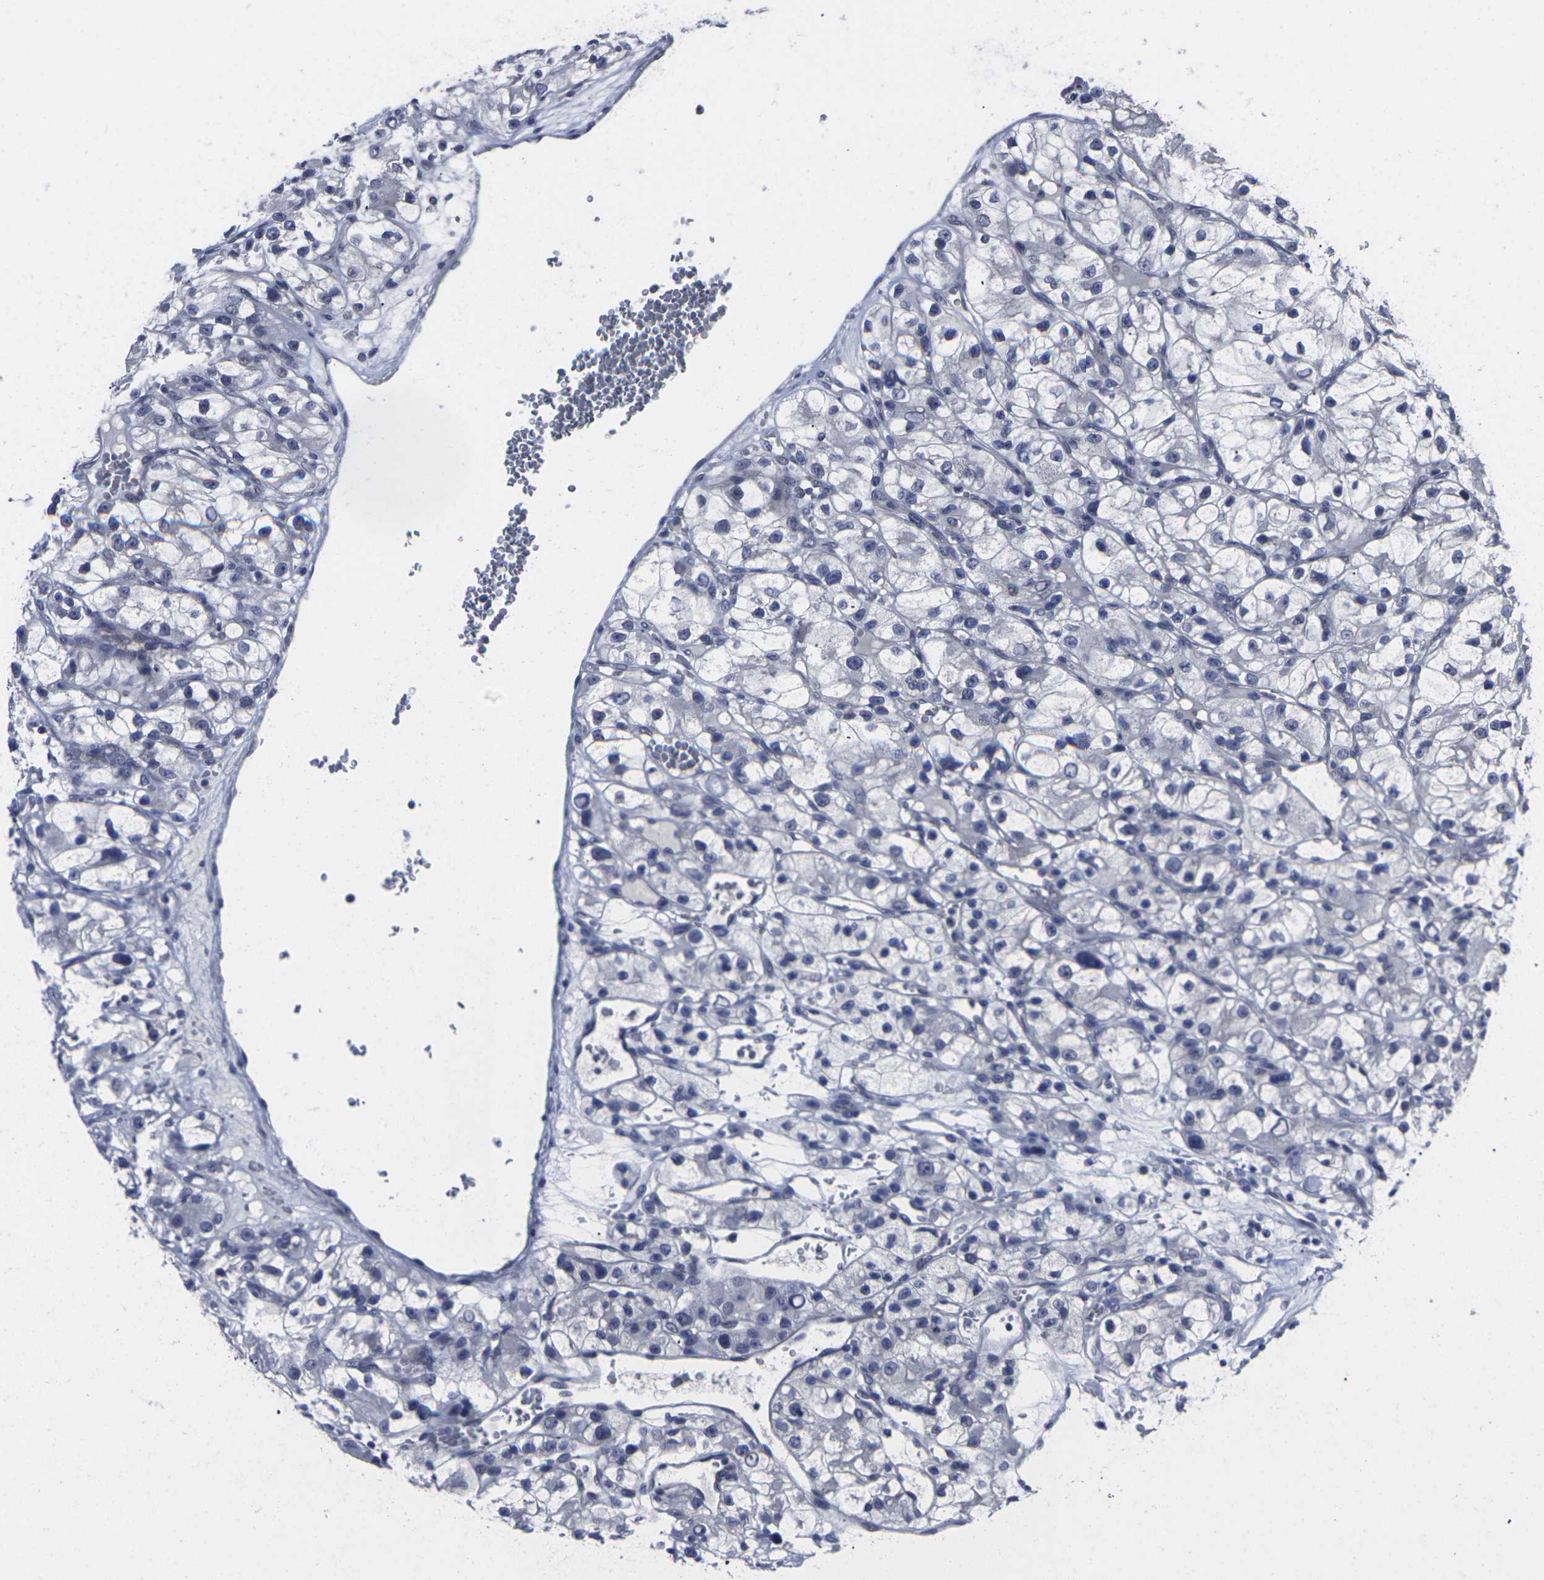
{"staining": {"intensity": "negative", "quantity": "none", "location": "none"}, "tissue": "renal cancer", "cell_type": "Tumor cells", "image_type": "cancer", "snomed": [{"axis": "morphology", "description": "Adenocarcinoma, NOS"}, {"axis": "topography", "description": "Kidney"}], "caption": "Immunohistochemistry histopathology image of neoplastic tissue: adenocarcinoma (renal) stained with DAB (3,3'-diaminobenzidine) reveals no significant protein expression in tumor cells. (DAB (3,3'-diaminobenzidine) immunohistochemistry (IHC) visualized using brightfield microscopy, high magnification).", "gene": "MSANTD4", "patient": {"sex": "female", "age": 57}}